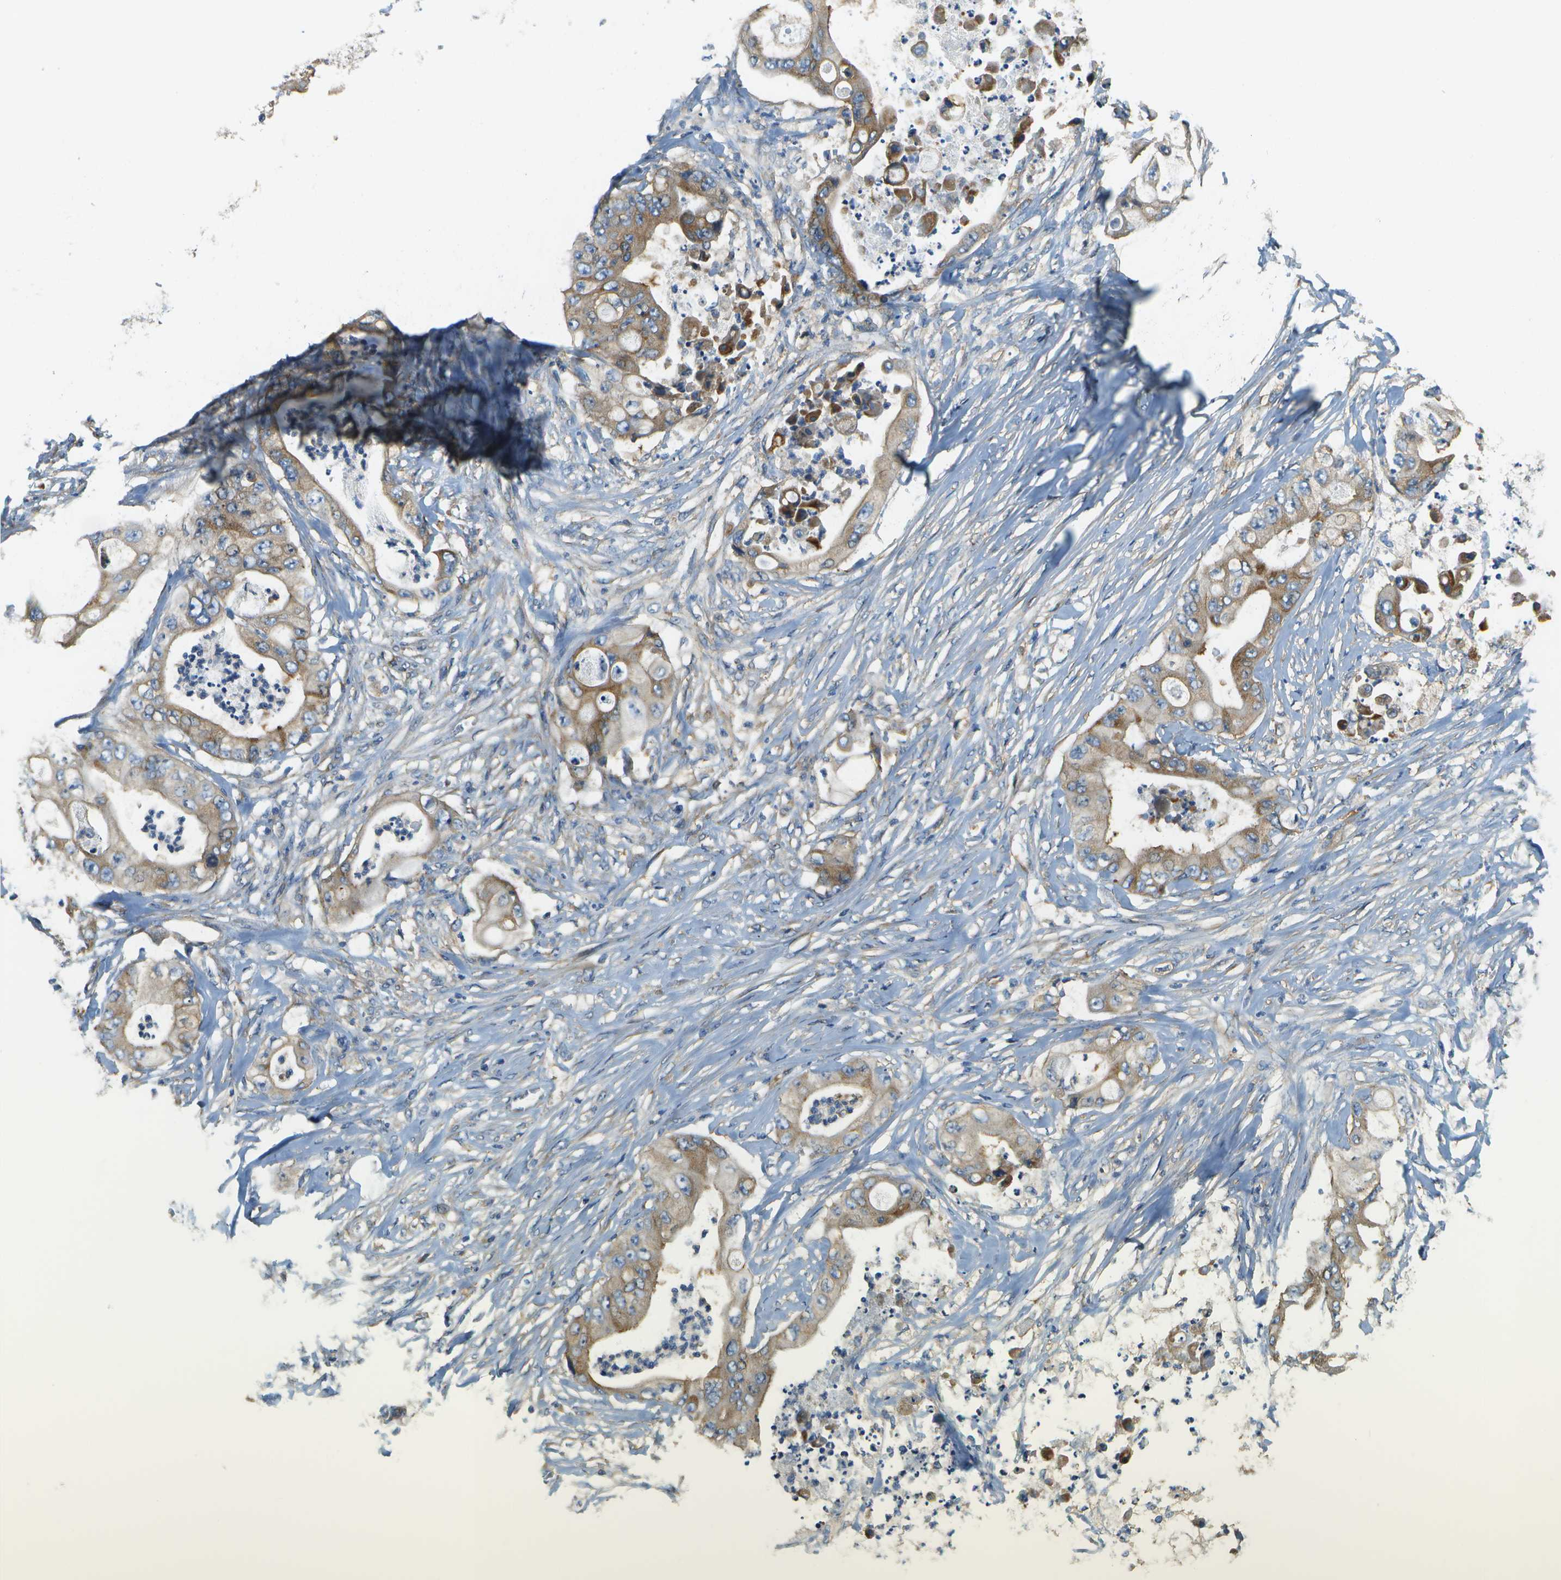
{"staining": {"intensity": "moderate", "quantity": "25%-75%", "location": "cytoplasmic/membranous"}, "tissue": "stomach cancer", "cell_type": "Tumor cells", "image_type": "cancer", "snomed": [{"axis": "morphology", "description": "Adenocarcinoma, NOS"}, {"axis": "topography", "description": "Stomach"}], "caption": "This micrograph demonstrates immunohistochemistry (IHC) staining of human adenocarcinoma (stomach), with medium moderate cytoplasmic/membranous expression in approximately 25%-75% of tumor cells.", "gene": "CLTC", "patient": {"sex": "female", "age": 73}}